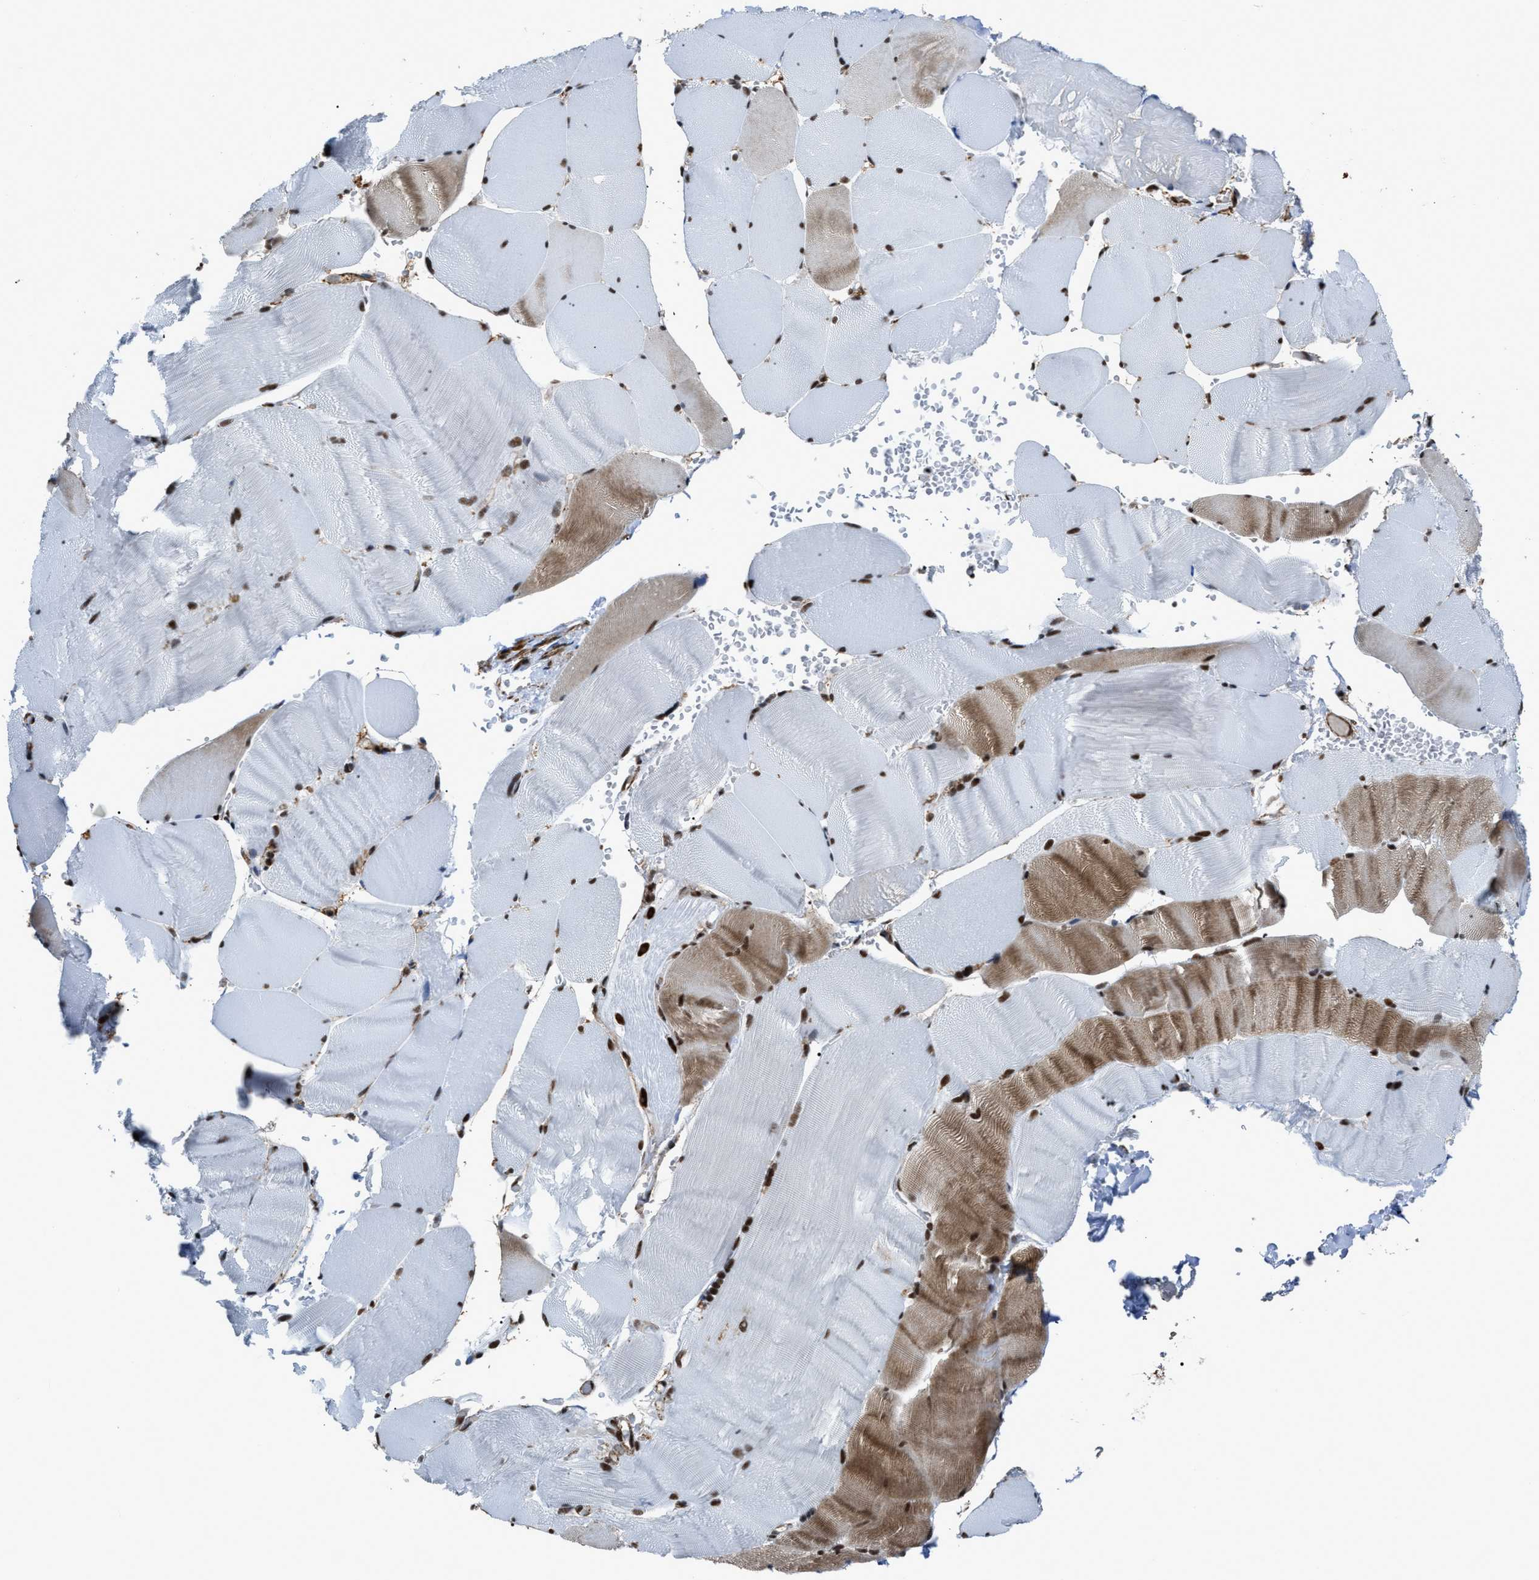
{"staining": {"intensity": "moderate", "quantity": "25%-75%", "location": "cytoplasmic/membranous,nuclear"}, "tissue": "skeletal muscle", "cell_type": "Myocytes", "image_type": "normal", "snomed": [{"axis": "morphology", "description": "Normal tissue, NOS"}, {"axis": "topography", "description": "Skin"}, {"axis": "topography", "description": "Skeletal muscle"}], "caption": "Myocytes demonstrate medium levels of moderate cytoplasmic/membranous,nuclear expression in approximately 25%-75% of cells in unremarkable human skeletal muscle.", "gene": "DDX5", "patient": {"sex": "male", "age": 83}}